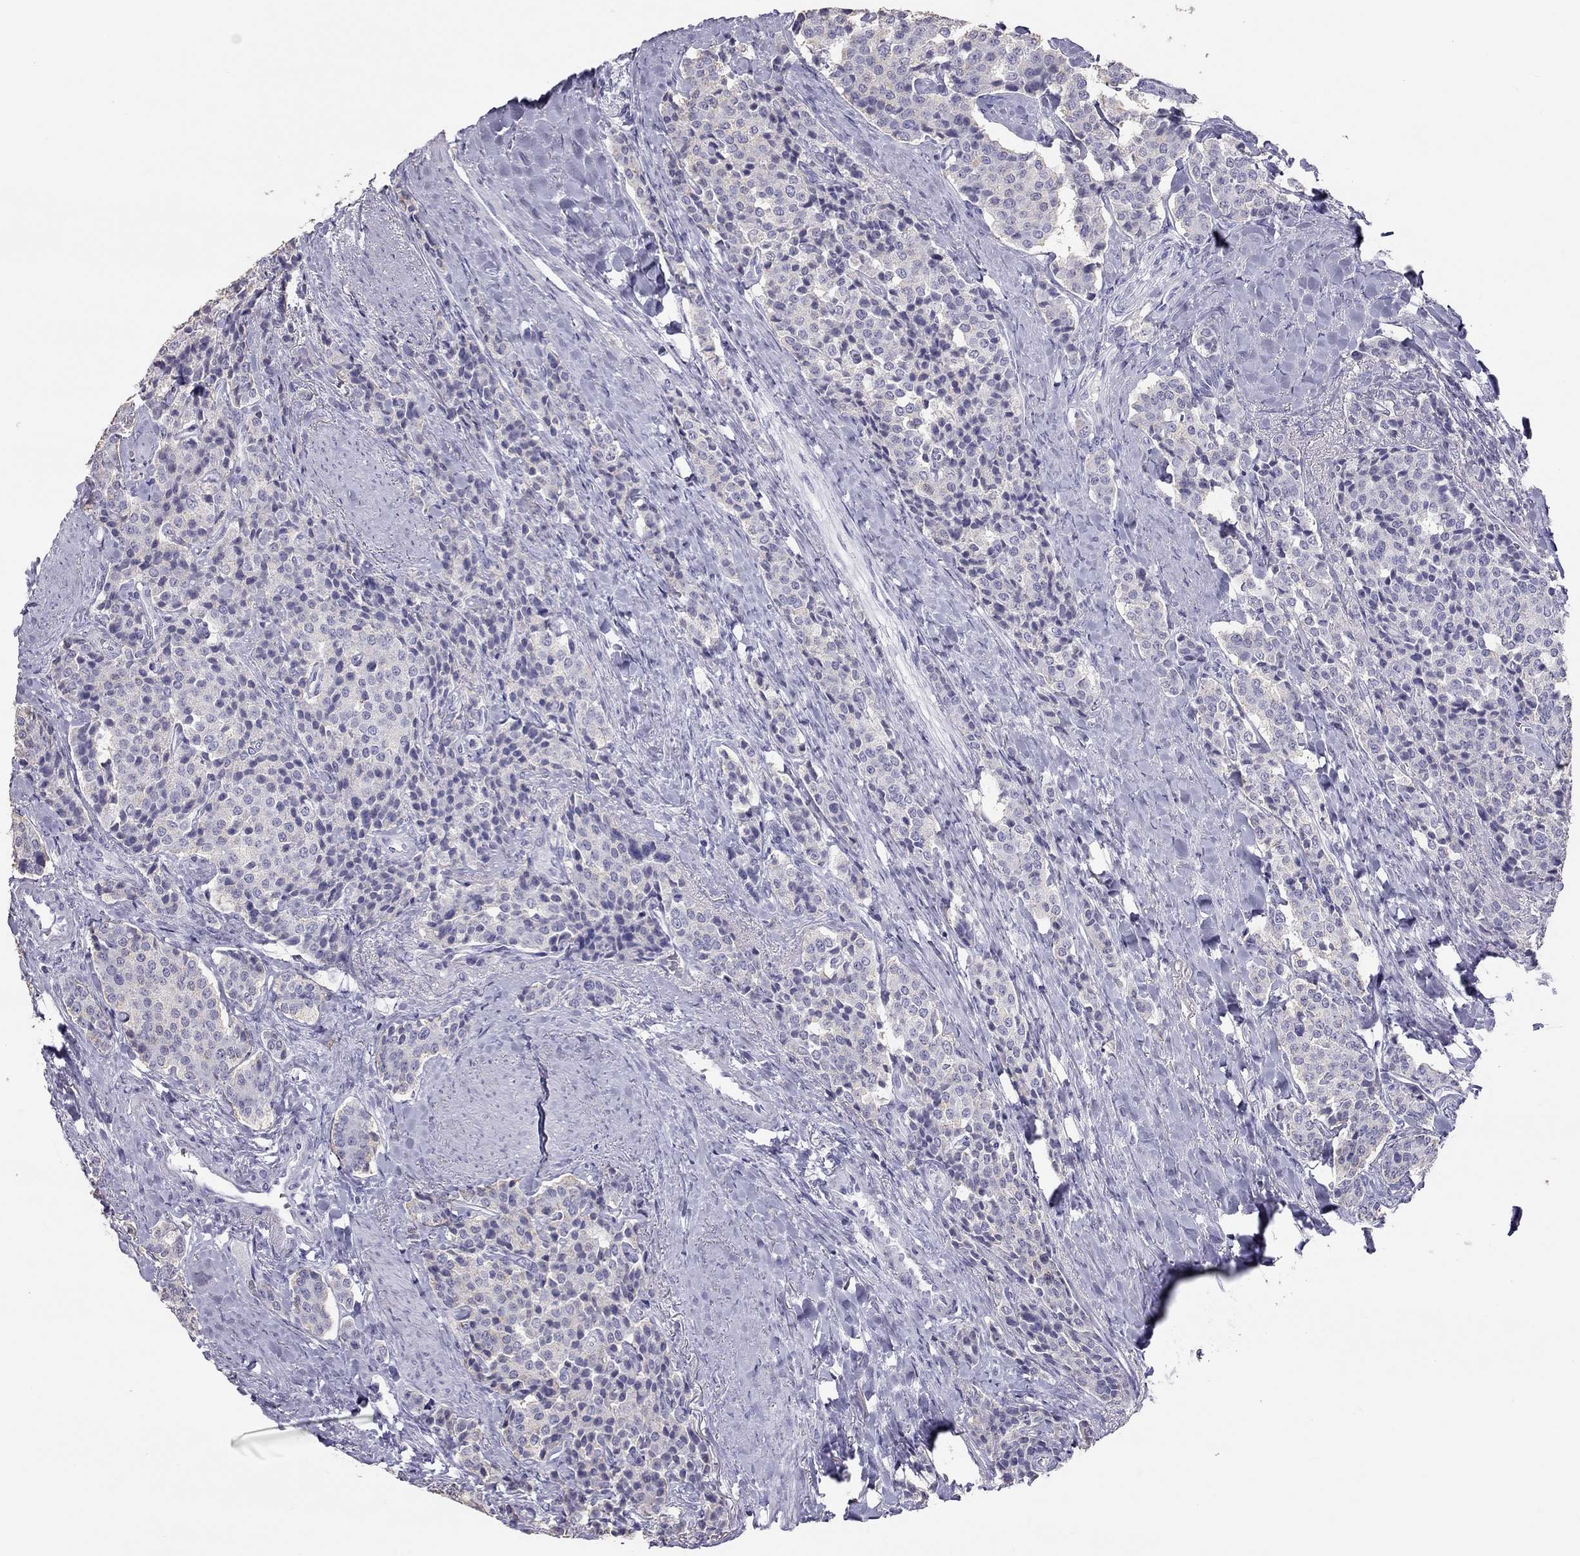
{"staining": {"intensity": "negative", "quantity": "none", "location": "none"}, "tissue": "carcinoid", "cell_type": "Tumor cells", "image_type": "cancer", "snomed": [{"axis": "morphology", "description": "Carcinoid, malignant, NOS"}, {"axis": "topography", "description": "Small intestine"}], "caption": "This is a photomicrograph of IHC staining of carcinoid (malignant), which shows no expression in tumor cells. (DAB (3,3'-diaminobenzidine) IHC, high magnification).", "gene": "KLRG1", "patient": {"sex": "female", "age": 58}}